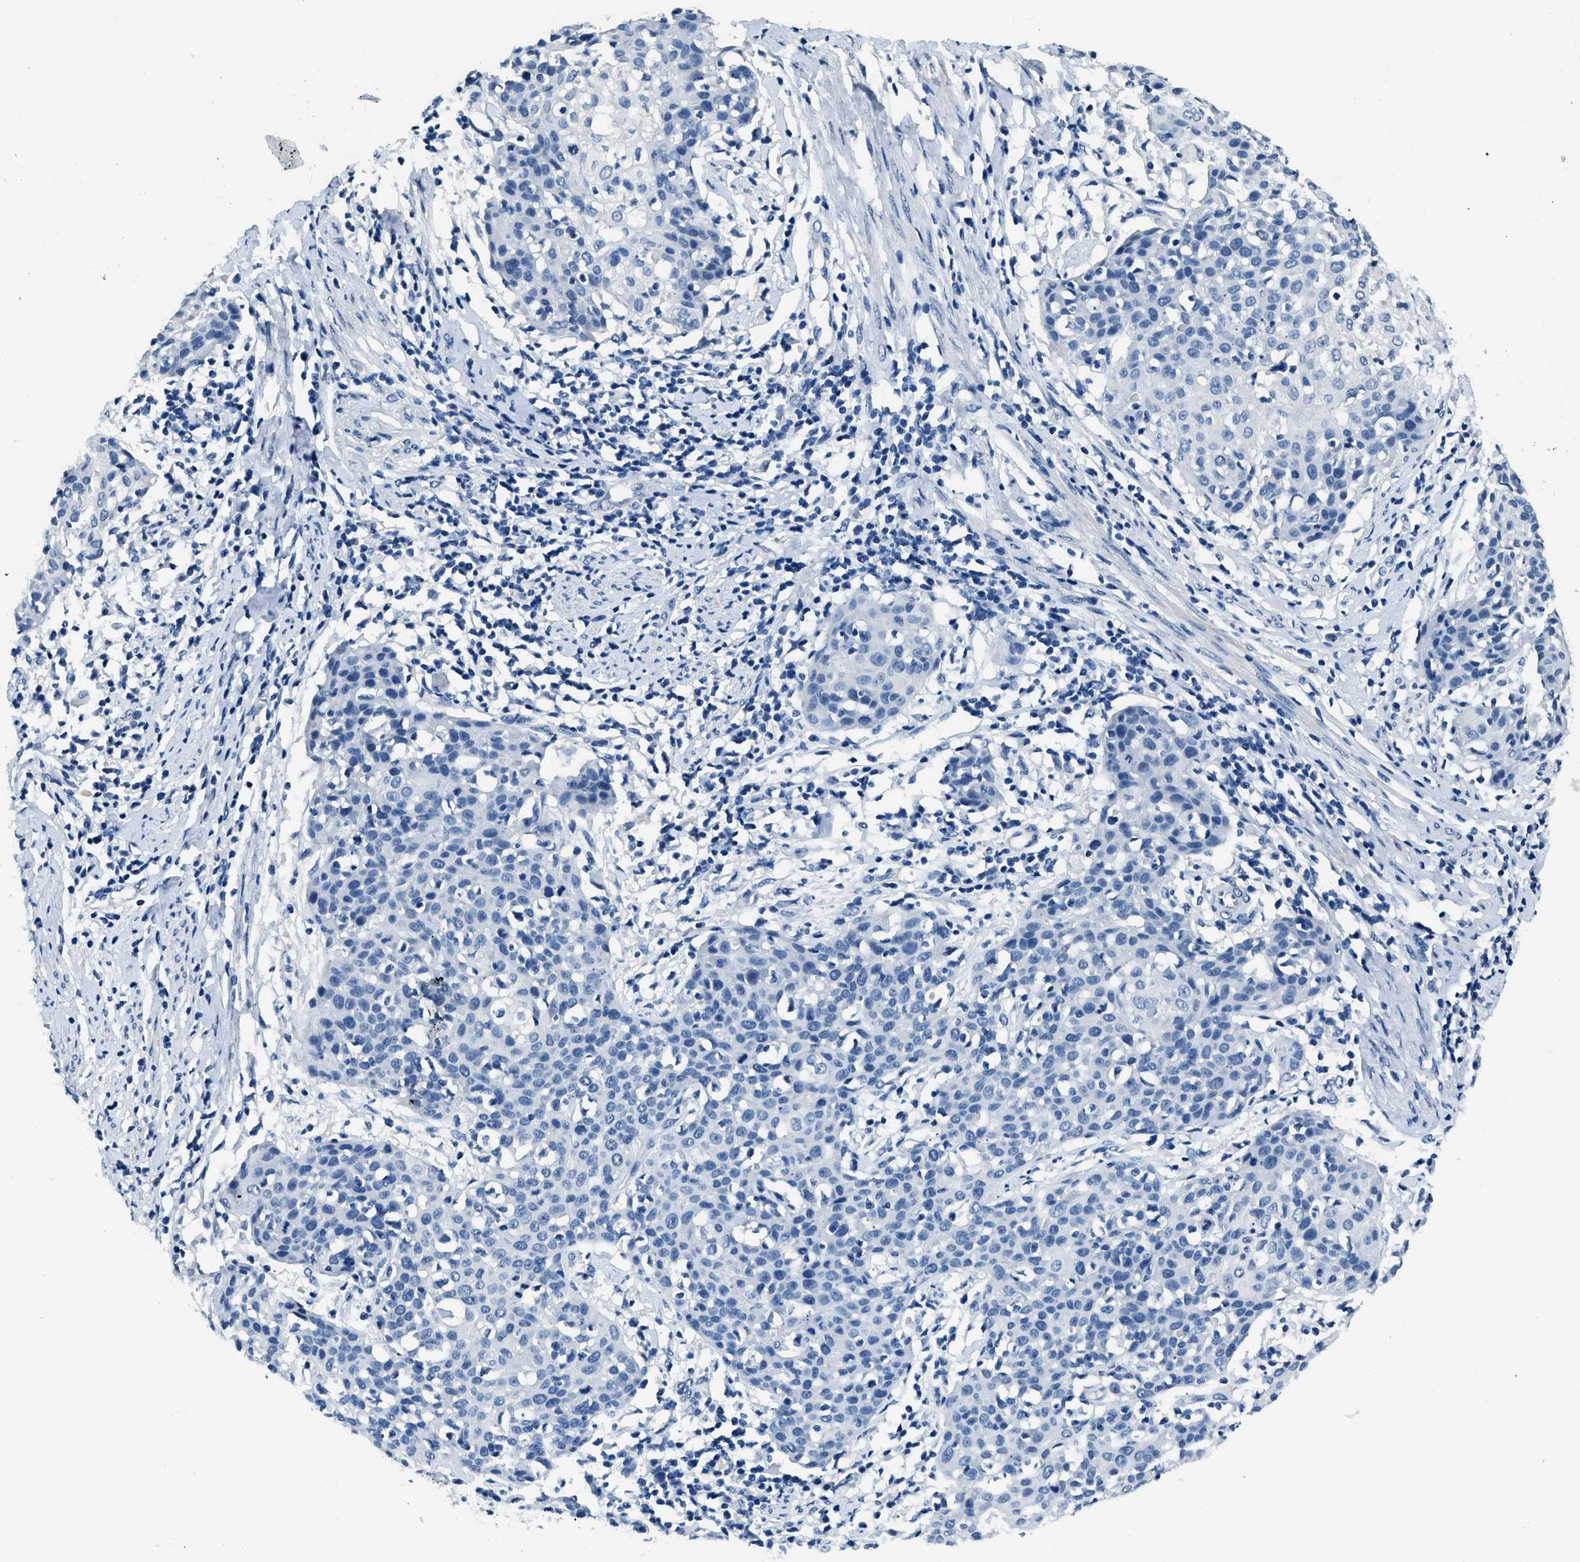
{"staining": {"intensity": "negative", "quantity": "none", "location": "none"}, "tissue": "cervical cancer", "cell_type": "Tumor cells", "image_type": "cancer", "snomed": [{"axis": "morphology", "description": "Squamous cell carcinoma, NOS"}, {"axis": "topography", "description": "Cervix"}], "caption": "An IHC photomicrograph of cervical cancer is shown. There is no staining in tumor cells of cervical cancer.", "gene": "GJA3", "patient": {"sex": "female", "age": 38}}